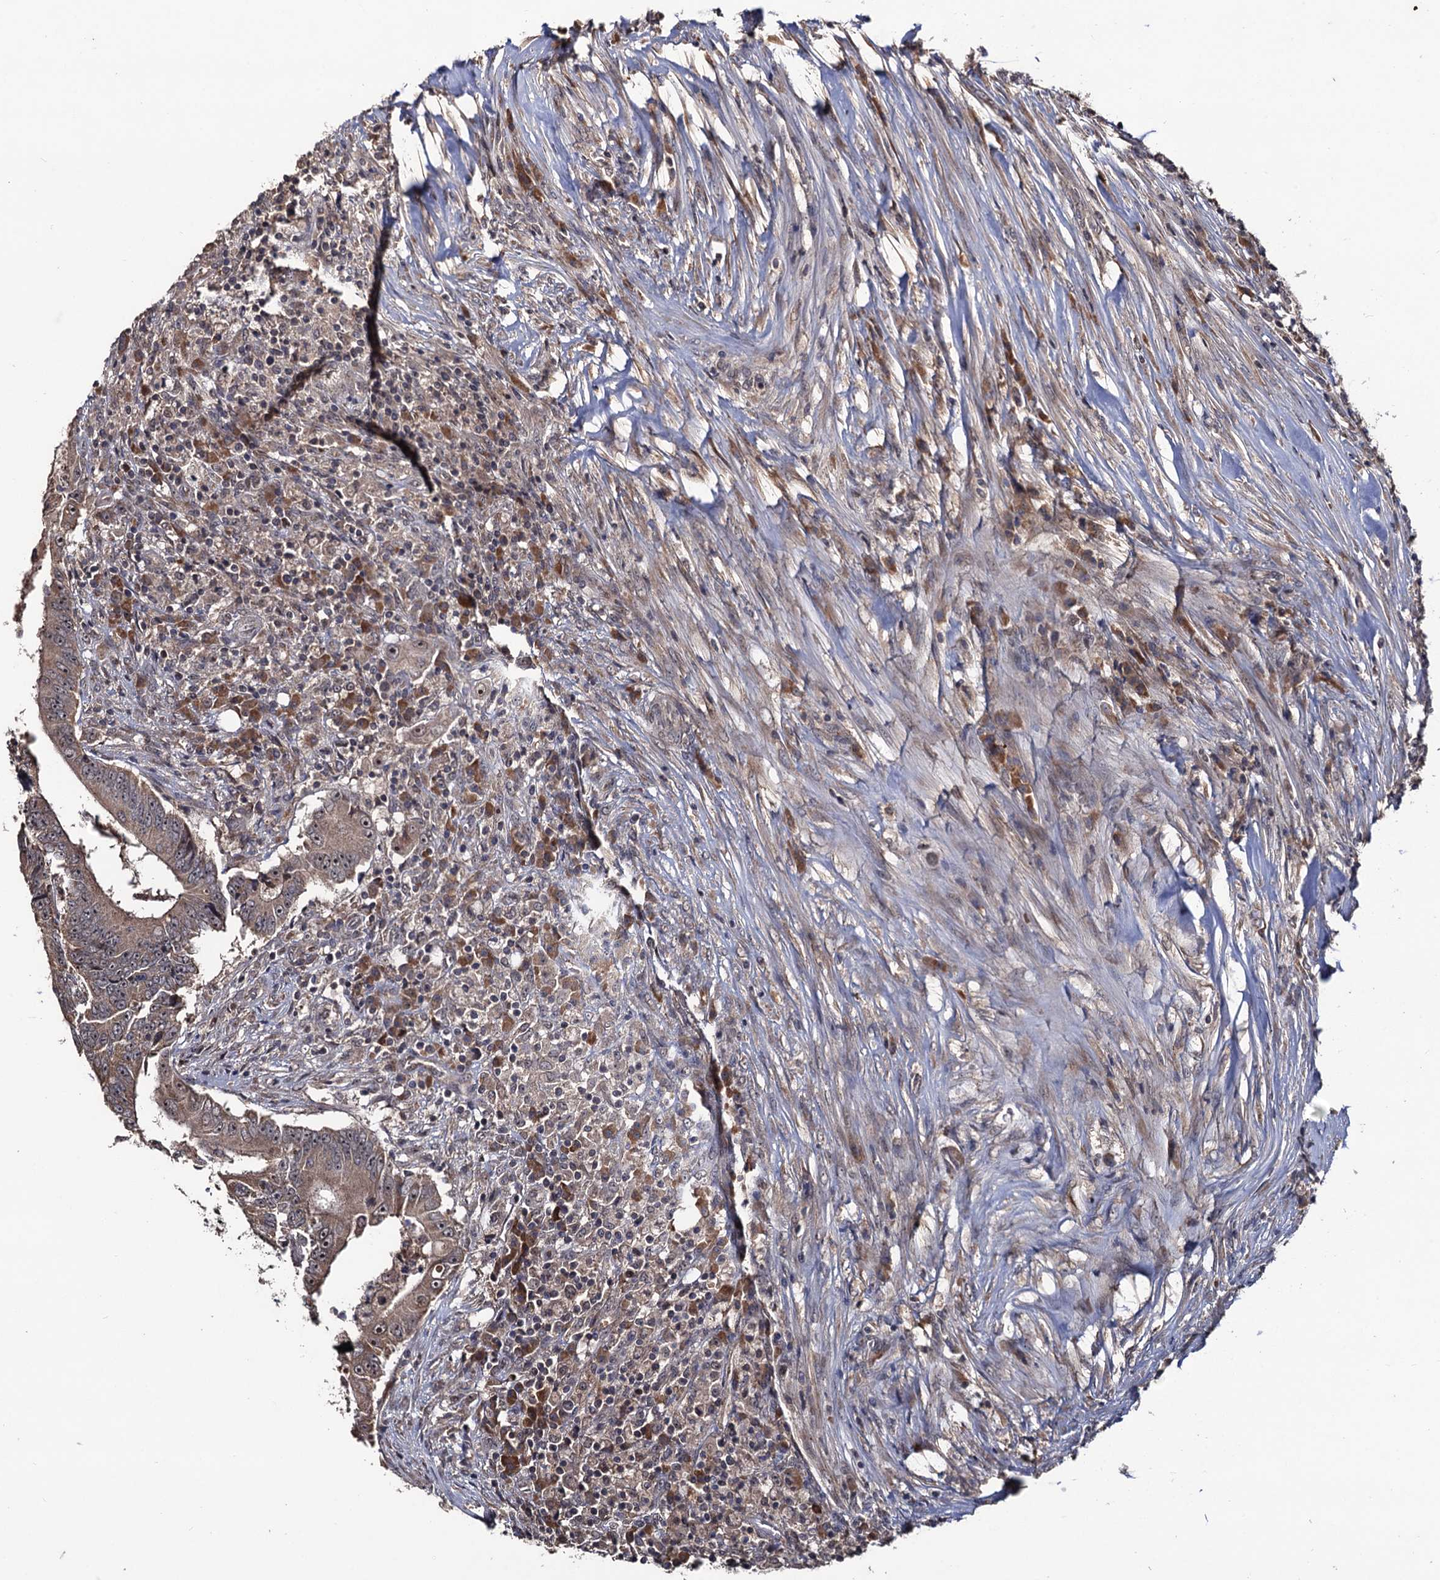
{"staining": {"intensity": "weak", "quantity": ">75%", "location": "cytoplasmic/membranous"}, "tissue": "colorectal cancer", "cell_type": "Tumor cells", "image_type": "cancer", "snomed": [{"axis": "morphology", "description": "Adenocarcinoma, NOS"}, {"axis": "topography", "description": "Colon"}], "caption": "The micrograph shows immunohistochemical staining of adenocarcinoma (colorectal). There is weak cytoplasmic/membranous expression is appreciated in about >75% of tumor cells.", "gene": "LRRC63", "patient": {"sex": "male", "age": 83}}